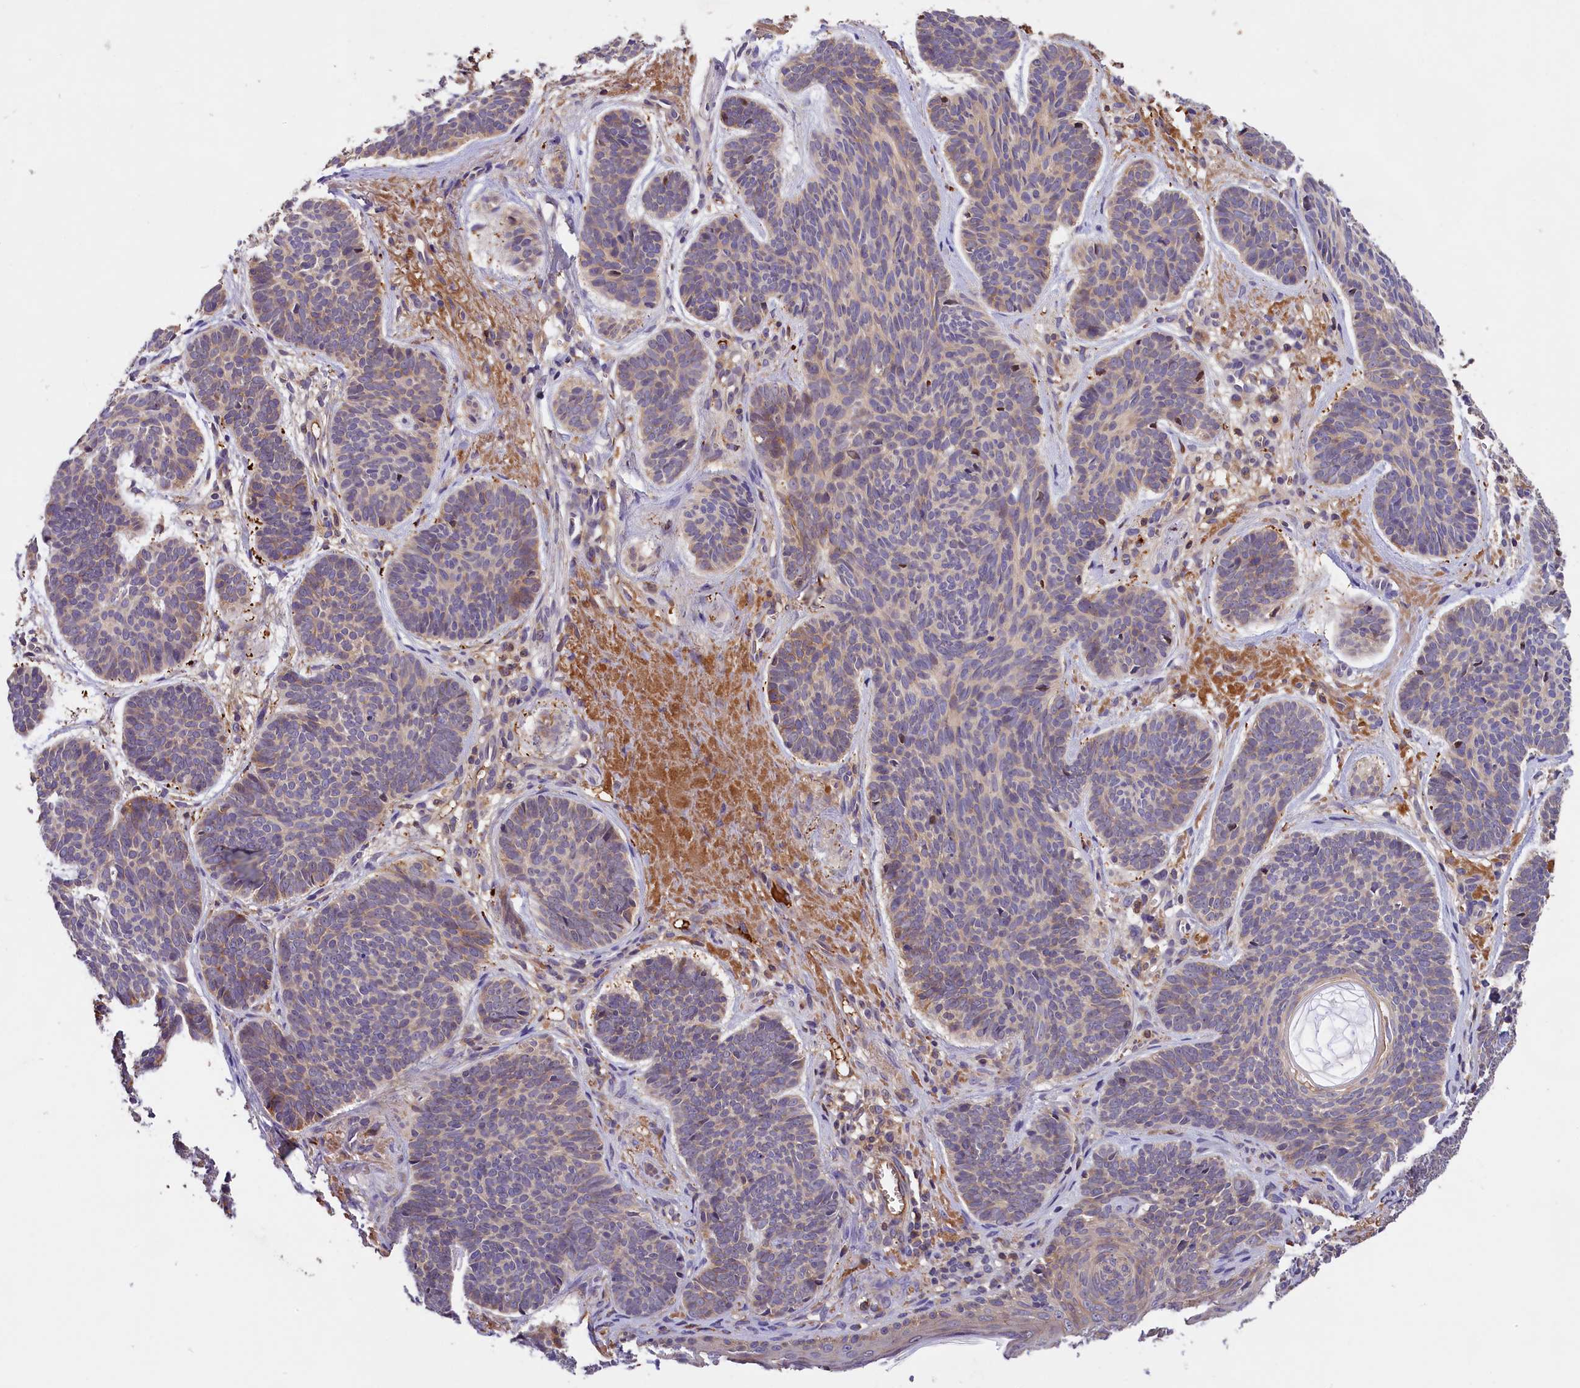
{"staining": {"intensity": "weak", "quantity": "<25%", "location": "cytoplasmic/membranous"}, "tissue": "skin cancer", "cell_type": "Tumor cells", "image_type": "cancer", "snomed": [{"axis": "morphology", "description": "Basal cell carcinoma"}, {"axis": "topography", "description": "Skin"}], "caption": "This is an immunohistochemistry (IHC) image of human skin cancer (basal cell carcinoma). There is no staining in tumor cells.", "gene": "PHAF1", "patient": {"sex": "female", "age": 74}}